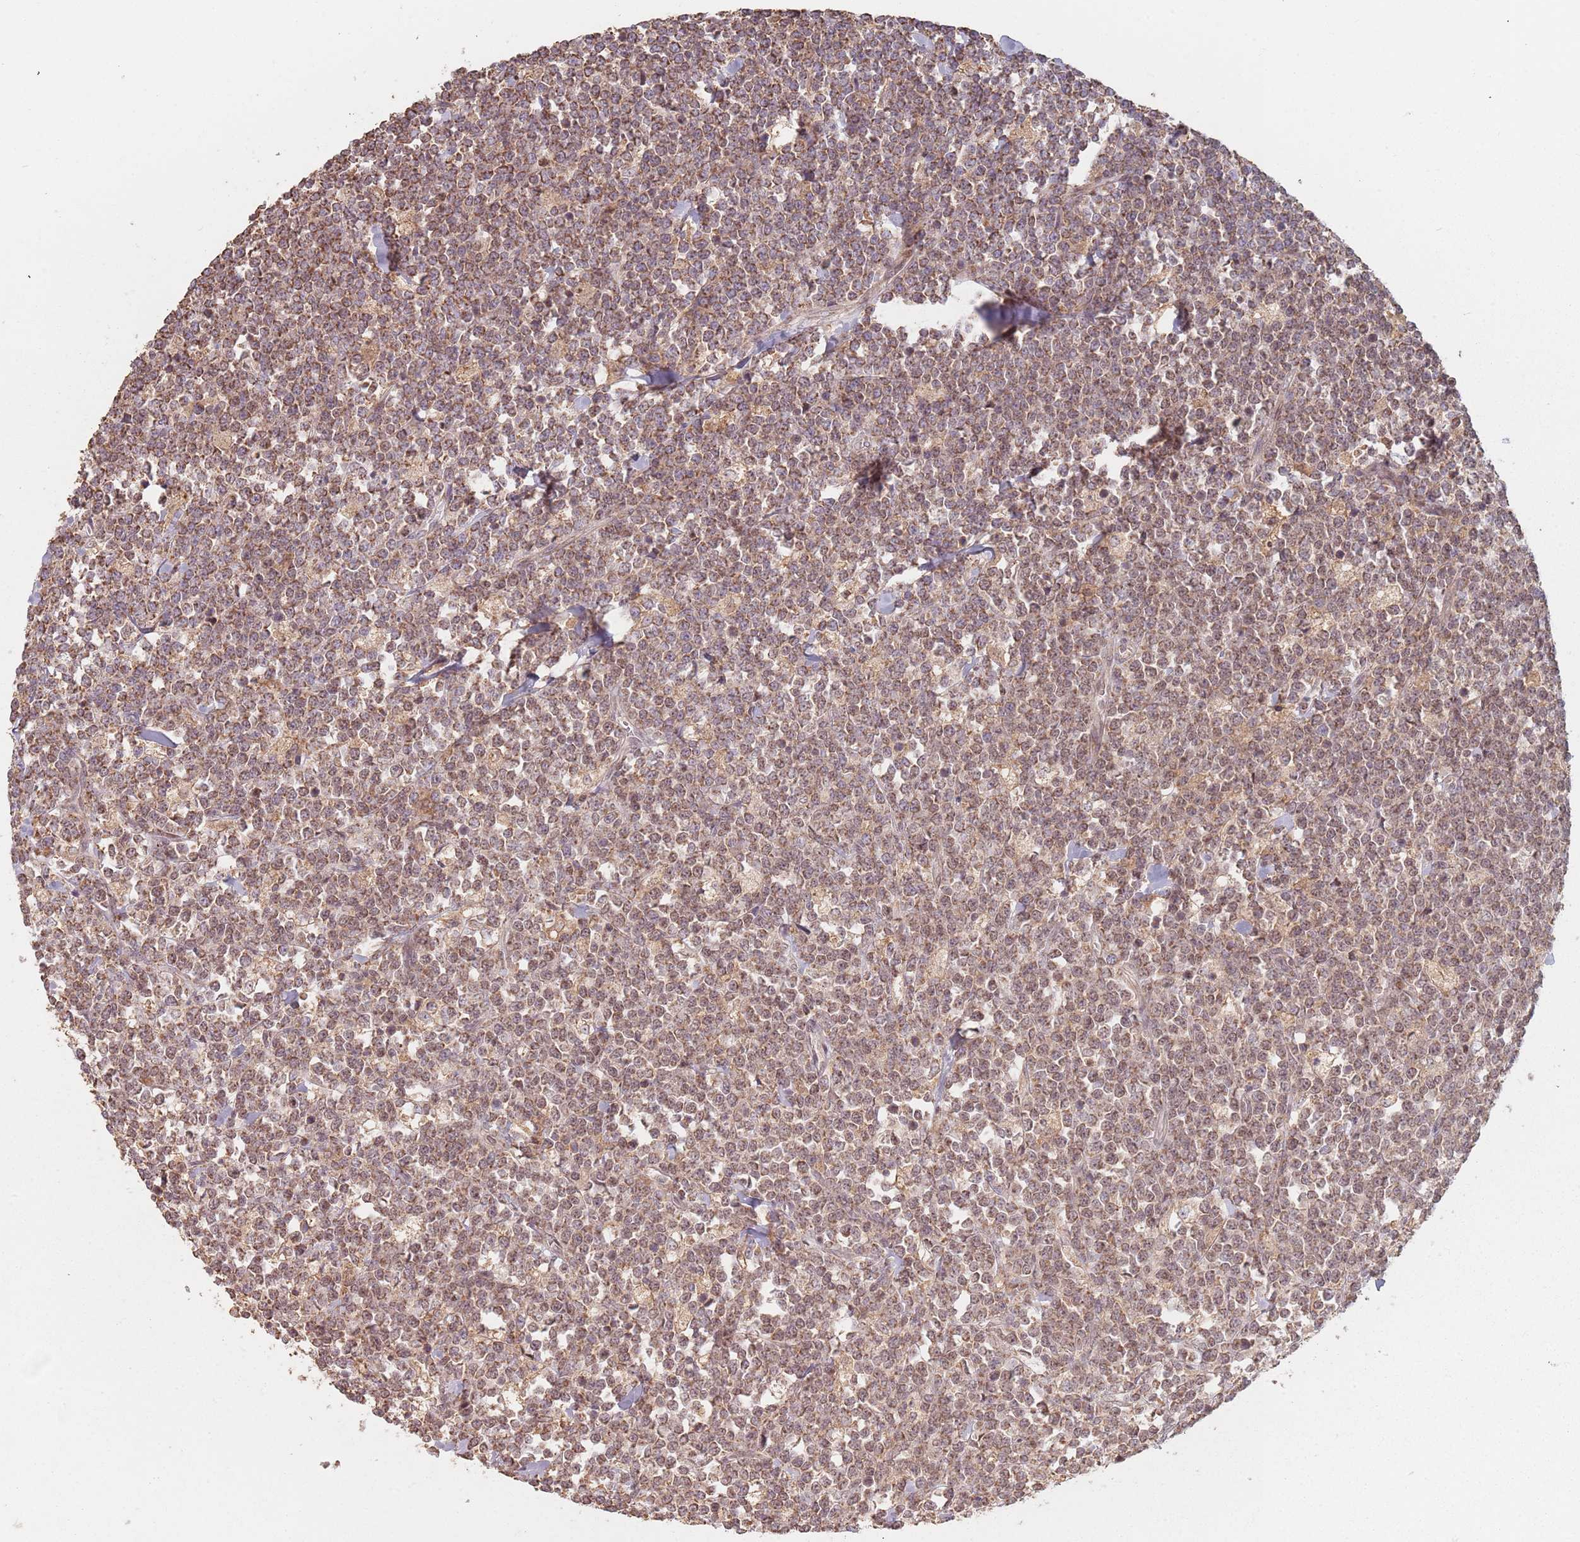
{"staining": {"intensity": "moderate", "quantity": ">75%", "location": "cytoplasmic/membranous,nuclear"}, "tissue": "lymphoma", "cell_type": "Tumor cells", "image_type": "cancer", "snomed": [{"axis": "morphology", "description": "Malignant lymphoma, non-Hodgkin's type, High grade"}, {"axis": "topography", "description": "Small intestine"}], "caption": "DAB (3,3'-diaminobenzidine) immunohistochemical staining of malignant lymphoma, non-Hodgkin's type (high-grade) exhibits moderate cytoplasmic/membranous and nuclear protein expression in about >75% of tumor cells.", "gene": "VPS52", "patient": {"sex": "male", "age": 8}}